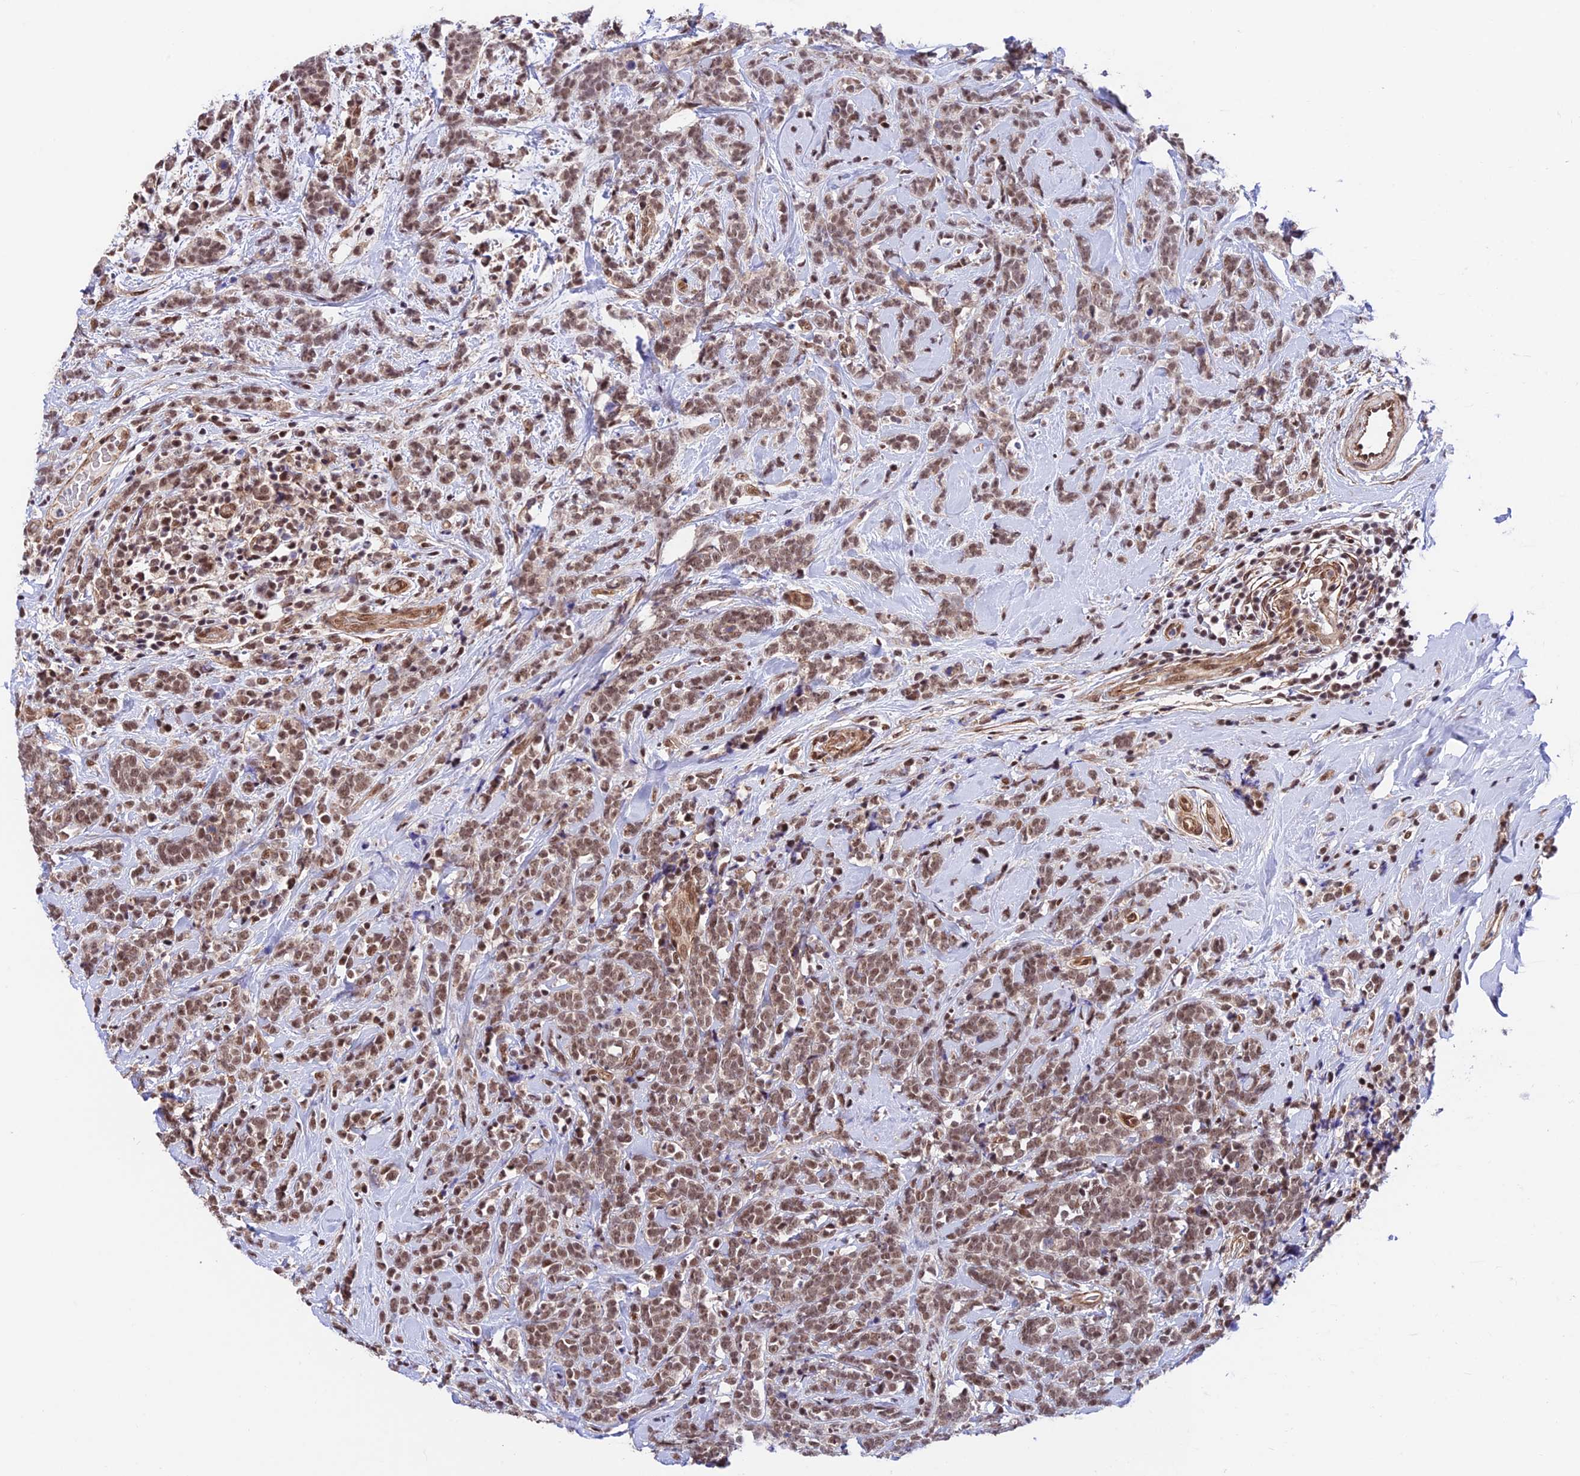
{"staining": {"intensity": "moderate", "quantity": ">75%", "location": "nuclear"}, "tissue": "breast cancer", "cell_type": "Tumor cells", "image_type": "cancer", "snomed": [{"axis": "morphology", "description": "Lobular carcinoma"}, {"axis": "topography", "description": "Breast"}], "caption": "Human breast cancer (lobular carcinoma) stained for a protein (brown) demonstrates moderate nuclear positive positivity in about >75% of tumor cells.", "gene": "RBM42", "patient": {"sex": "female", "age": 58}}